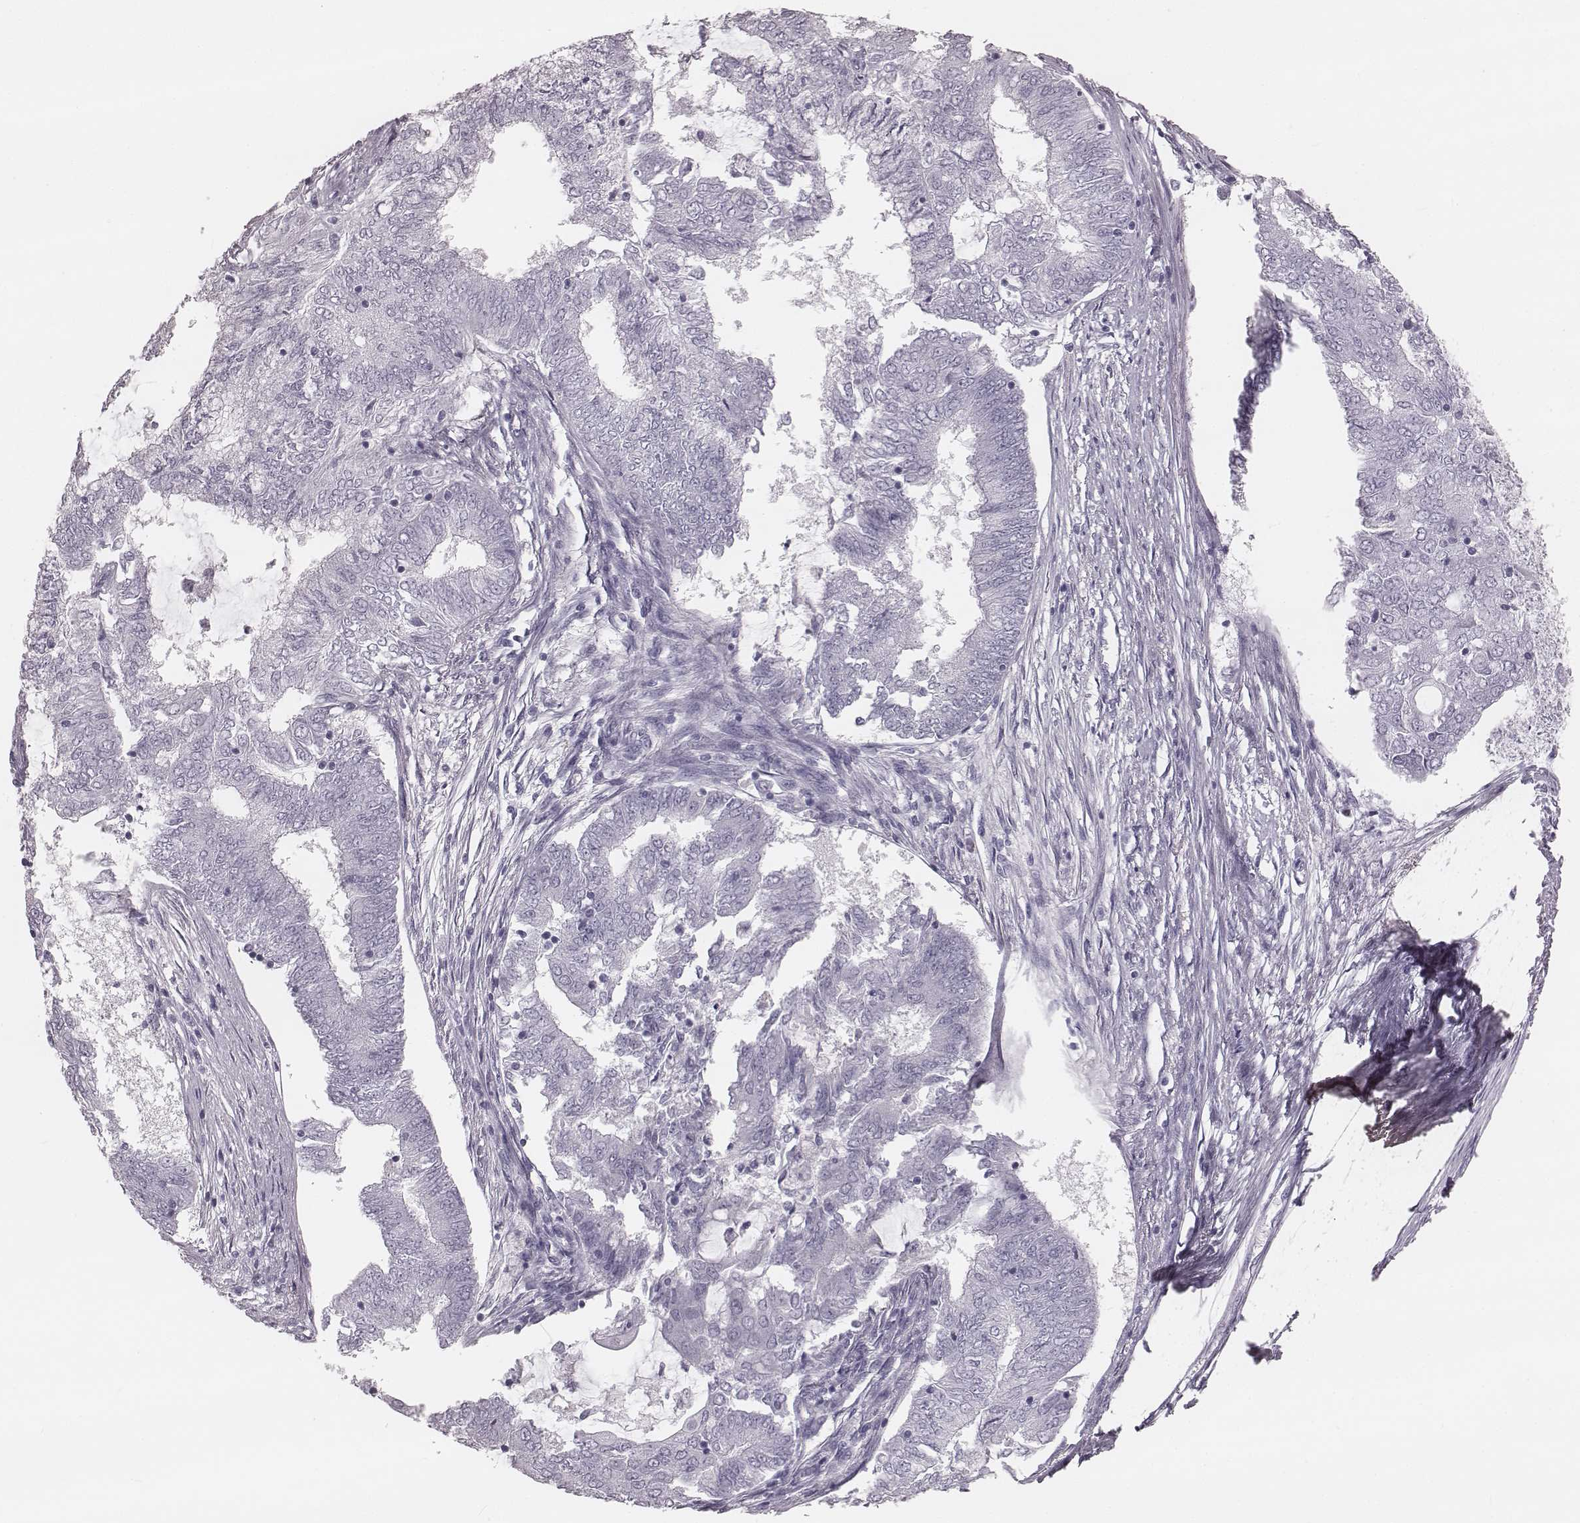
{"staining": {"intensity": "negative", "quantity": "none", "location": "none"}, "tissue": "endometrial cancer", "cell_type": "Tumor cells", "image_type": "cancer", "snomed": [{"axis": "morphology", "description": "Adenocarcinoma, NOS"}, {"axis": "topography", "description": "Endometrium"}], "caption": "Endometrial adenocarcinoma was stained to show a protein in brown. There is no significant expression in tumor cells. (Stains: DAB immunohistochemistry (IHC) with hematoxylin counter stain, Microscopy: brightfield microscopy at high magnification).", "gene": "KRT74", "patient": {"sex": "female", "age": 62}}